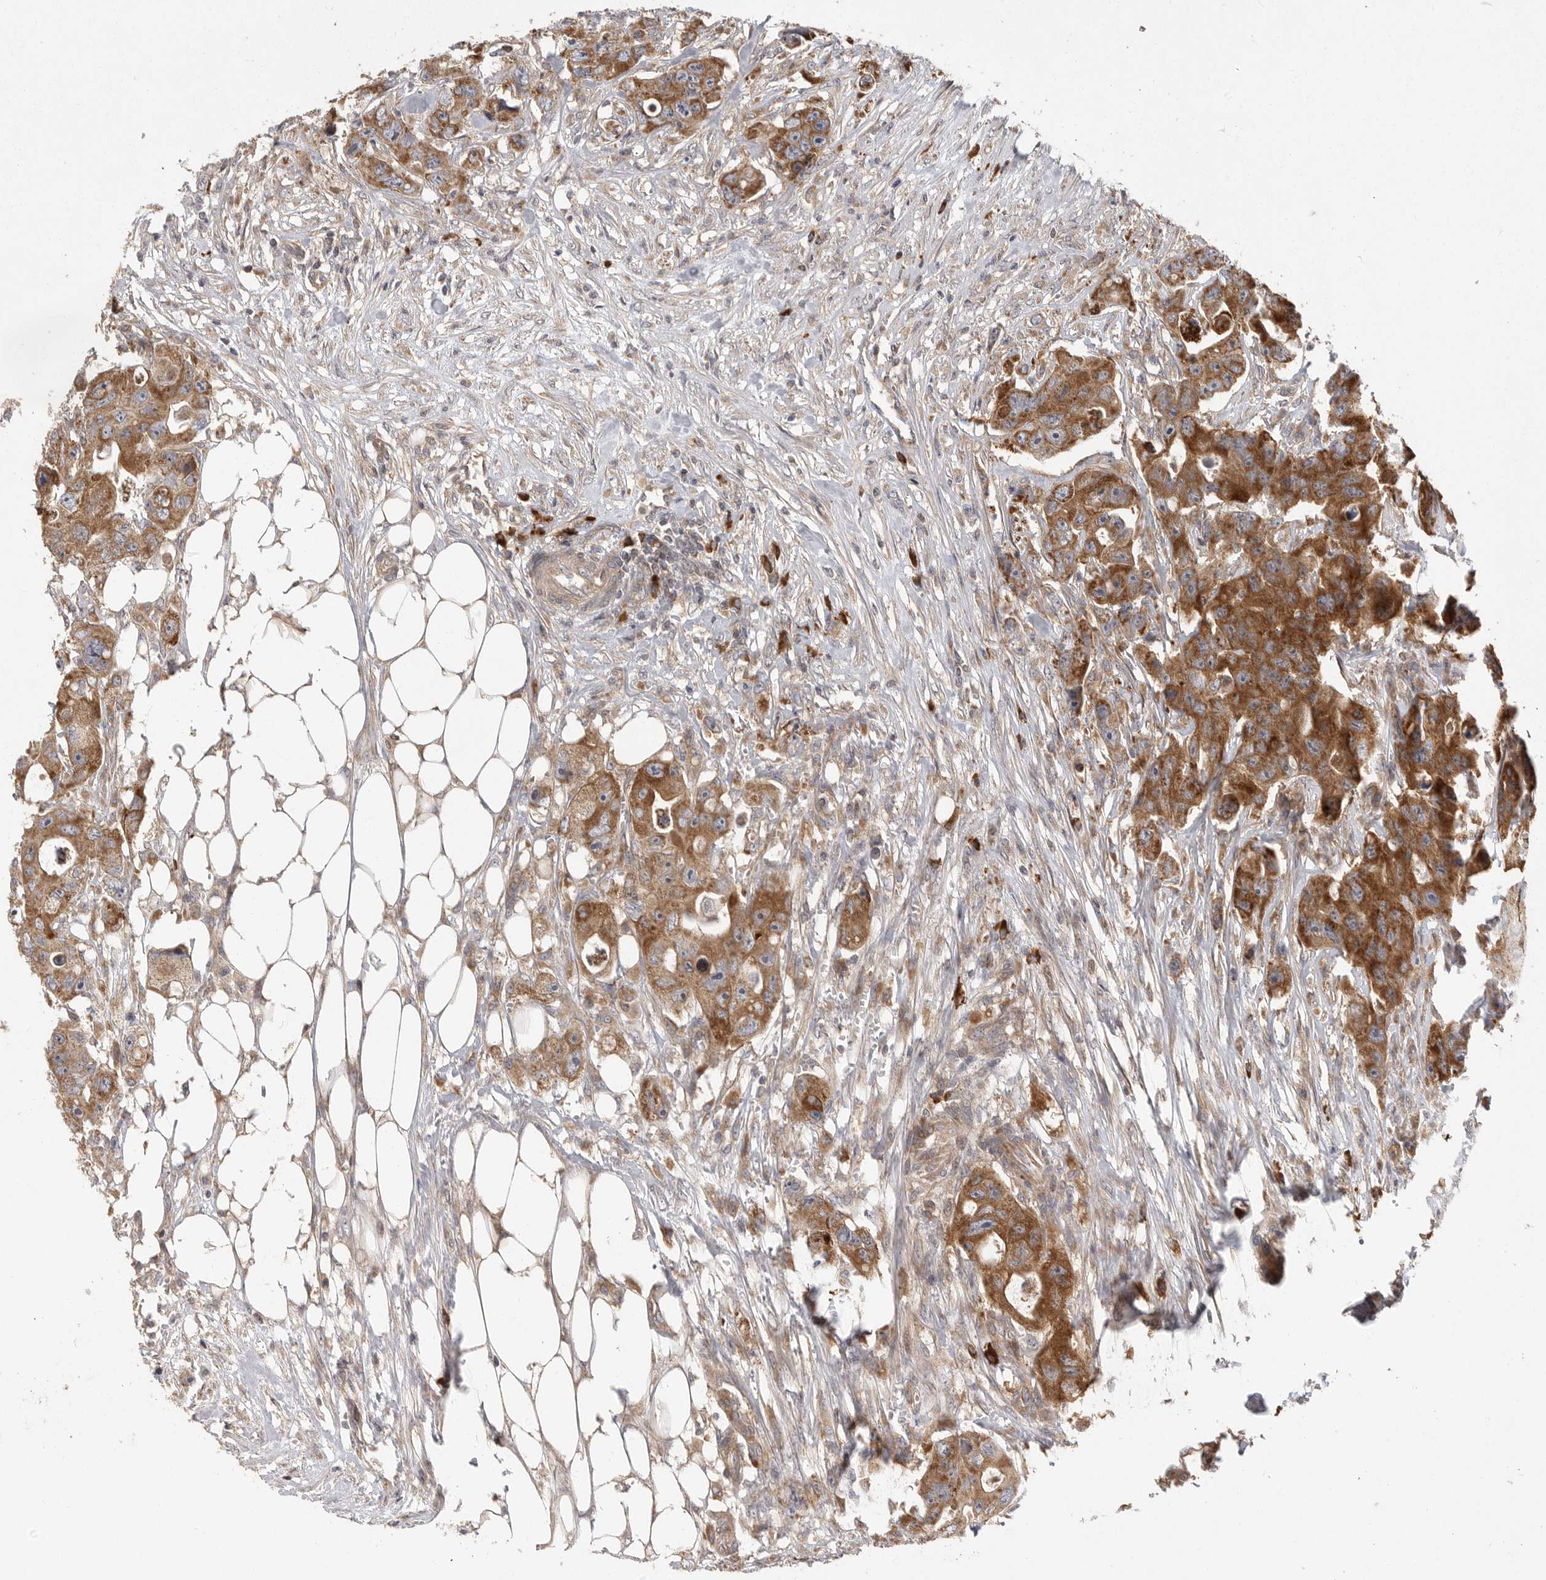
{"staining": {"intensity": "strong", "quantity": ">75%", "location": "cytoplasmic/membranous"}, "tissue": "colorectal cancer", "cell_type": "Tumor cells", "image_type": "cancer", "snomed": [{"axis": "morphology", "description": "Adenocarcinoma, NOS"}, {"axis": "topography", "description": "Colon"}], "caption": "Tumor cells exhibit high levels of strong cytoplasmic/membranous positivity in about >75% of cells in colorectal cancer (adenocarcinoma).", "gene": "OXR1", "patient": {"sex": "female", "age": 46}}